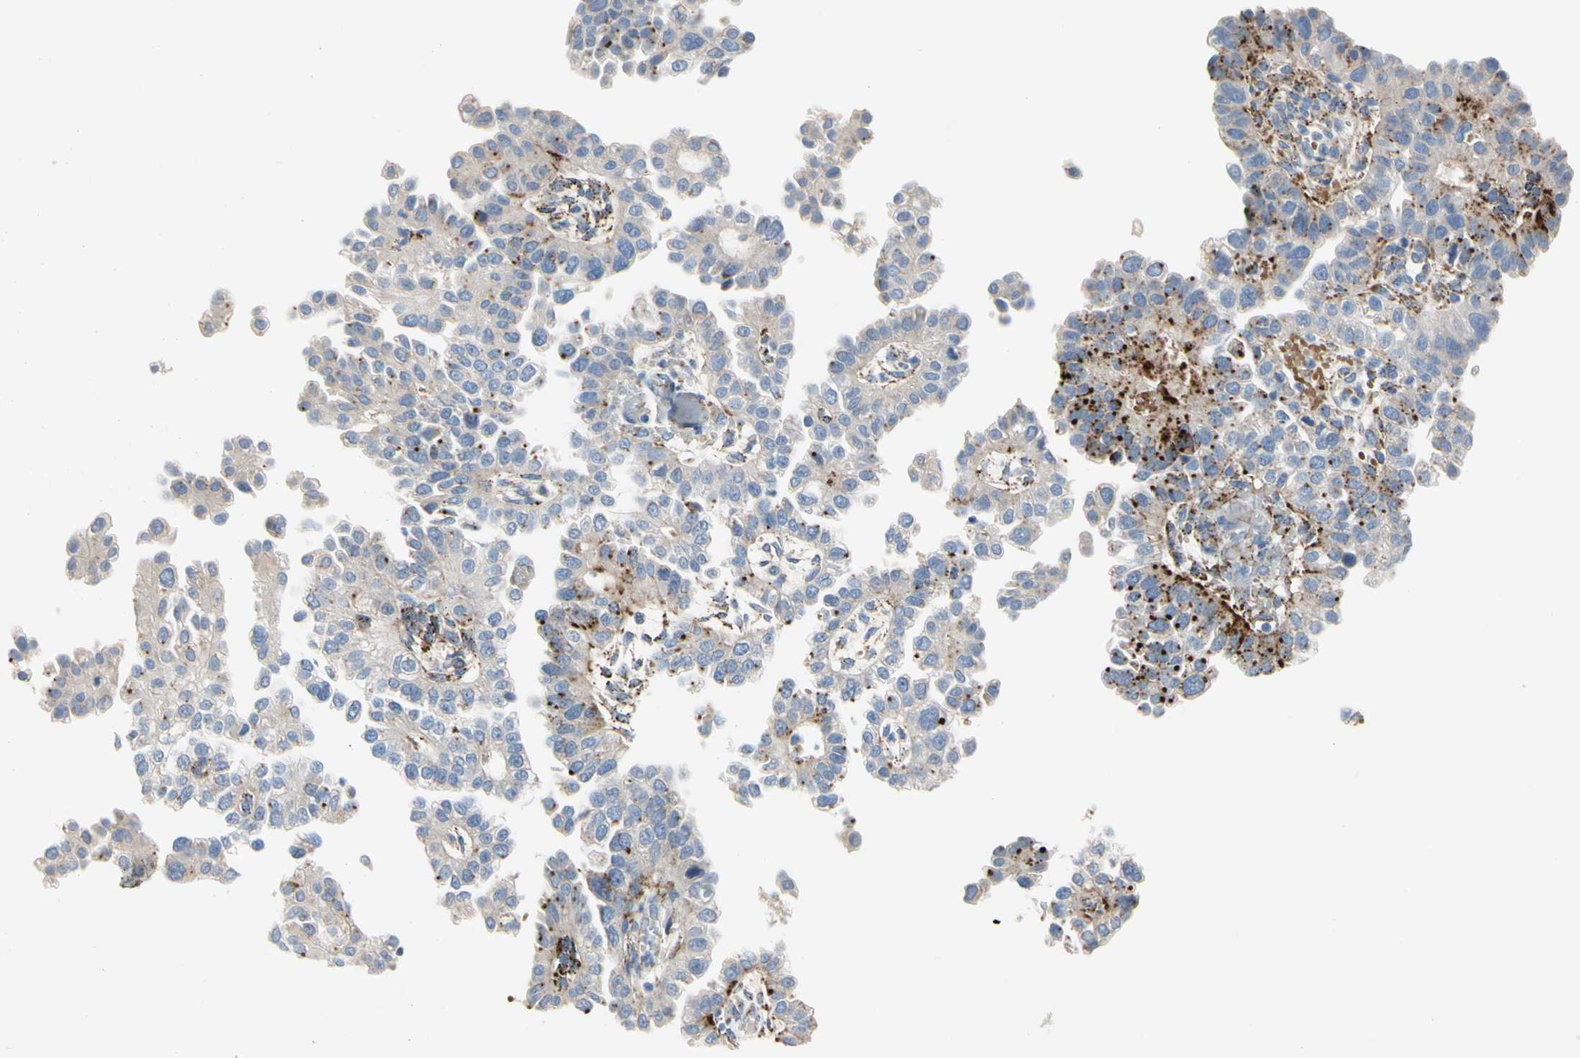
{"staining": {"intensity": "moderate", "quantity": "25%-75%", "location": "cytoplasmic/membranous"}, "tissue": "endometrial cancer", "cell_type": "Tumor cells", "image_type": "cancer", "snomed": [{"axis": "morphology", "description": "Adenocarcinoma, NOS"}, {"axis": "topography", "description": "Endometrium"}], "caption": "Immunohistochemical staining of adenocarcinoma (endometrial) reveals medium levels of moderate cytoplasmic/membranous protein expression in approximately 25%-75% of tumor cells. (Stains: DAB (3,3'-diaminobenzidine) in brown, nuclei in blue, Microscopy: brightfield microscopy at high magnification).", "gene": "RETSAT", "patient": {"sex": "female", "age": 85}}